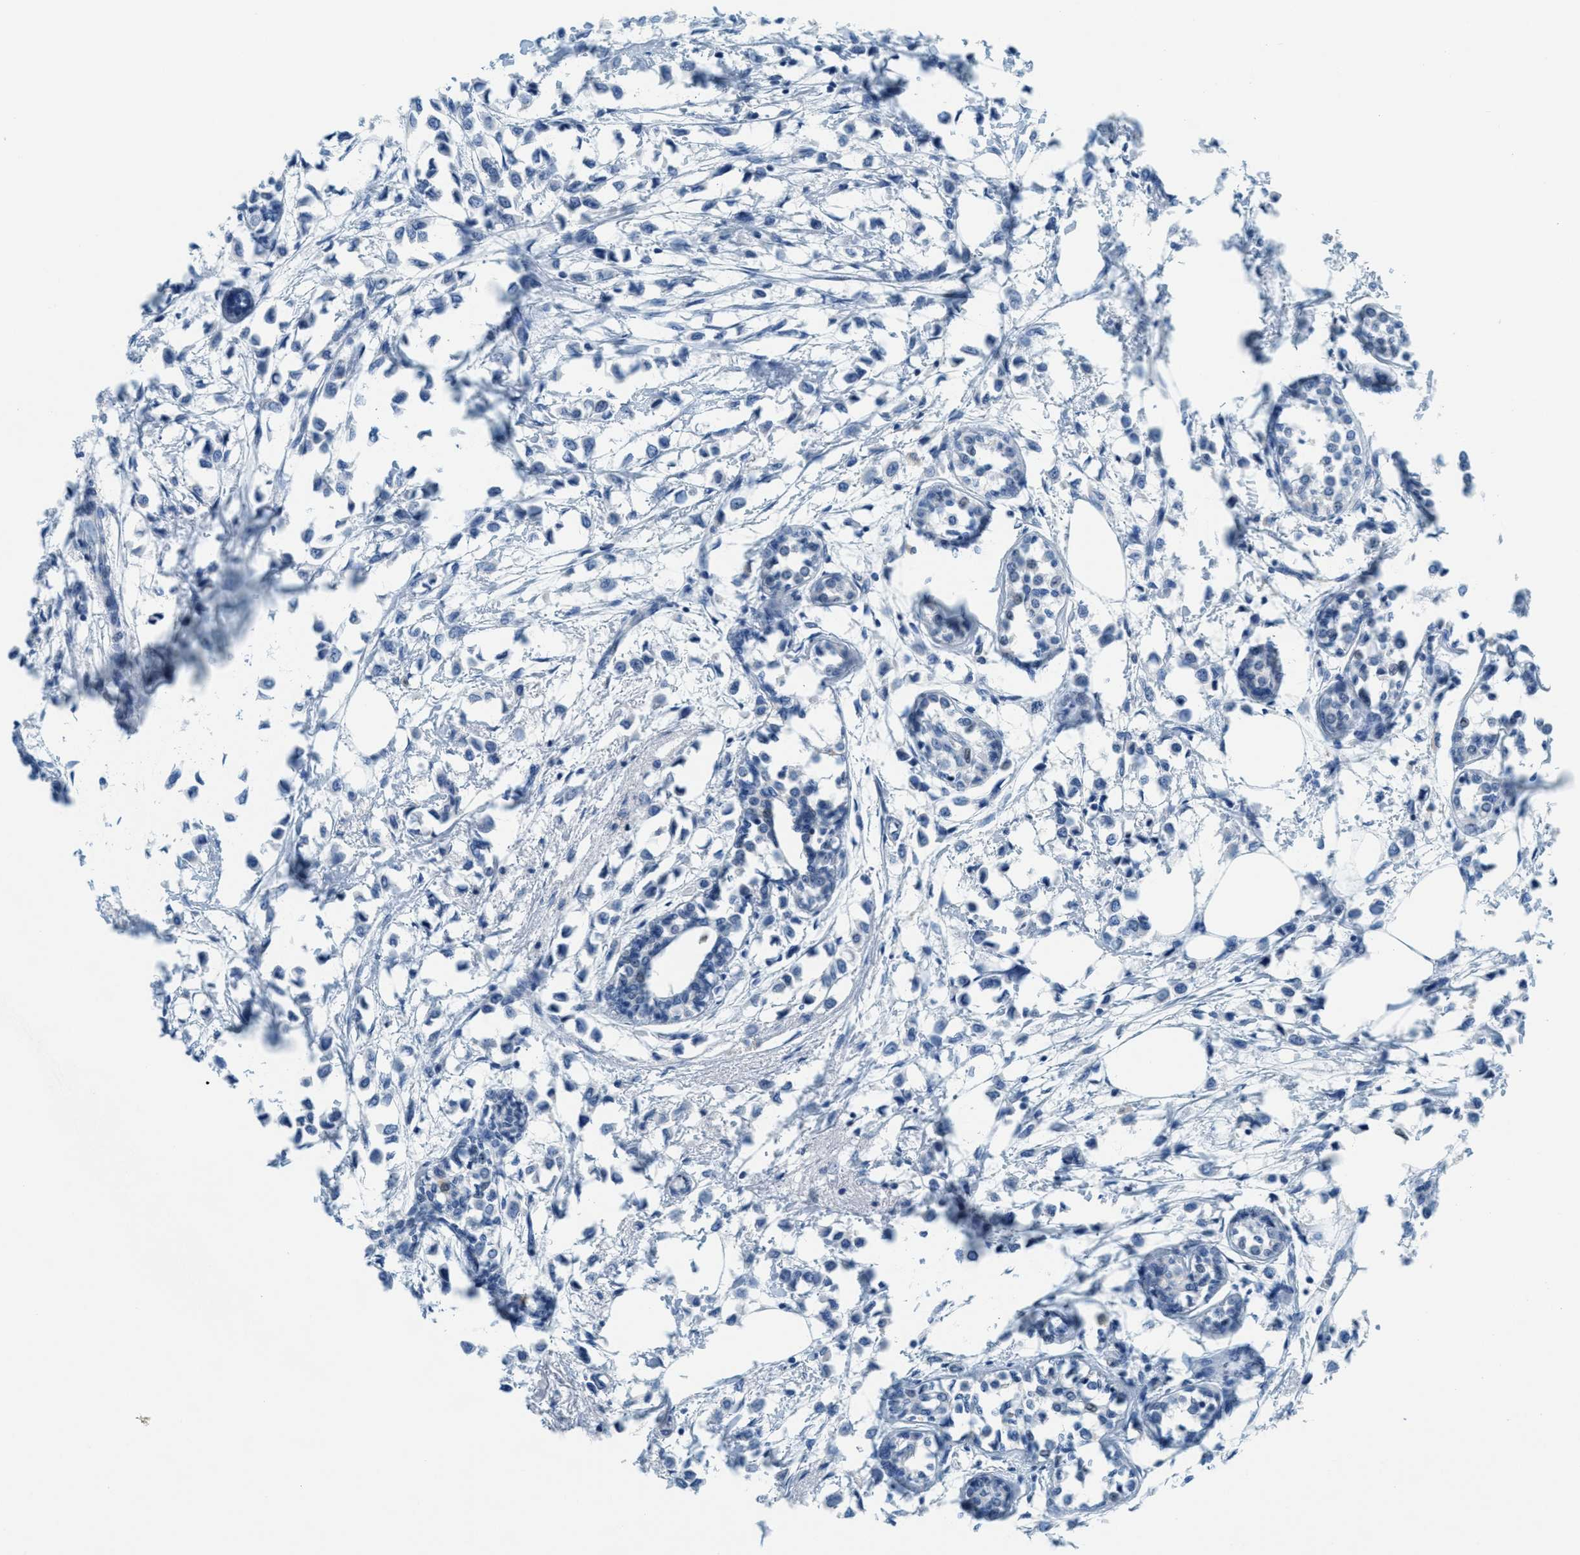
{"staining": {"intensity": "negative", "quantity": "none", "location": "none"}, "tissue": "breast cancer", "cell_type": "Tumor cells", "image_type": "cancer", "snomed": [{"axis": "morphology", "description": "Lobular carcinoma"}, {"axis": "topography", "description": "Breast"}], "caption": "An immunohistochemistry image of breast lobular carcinoma is shown. There is no staining in tumor cells of breast lobular carcinoma.", "gene": "A2M", "patient": {"sex": "female", "age": 51}}